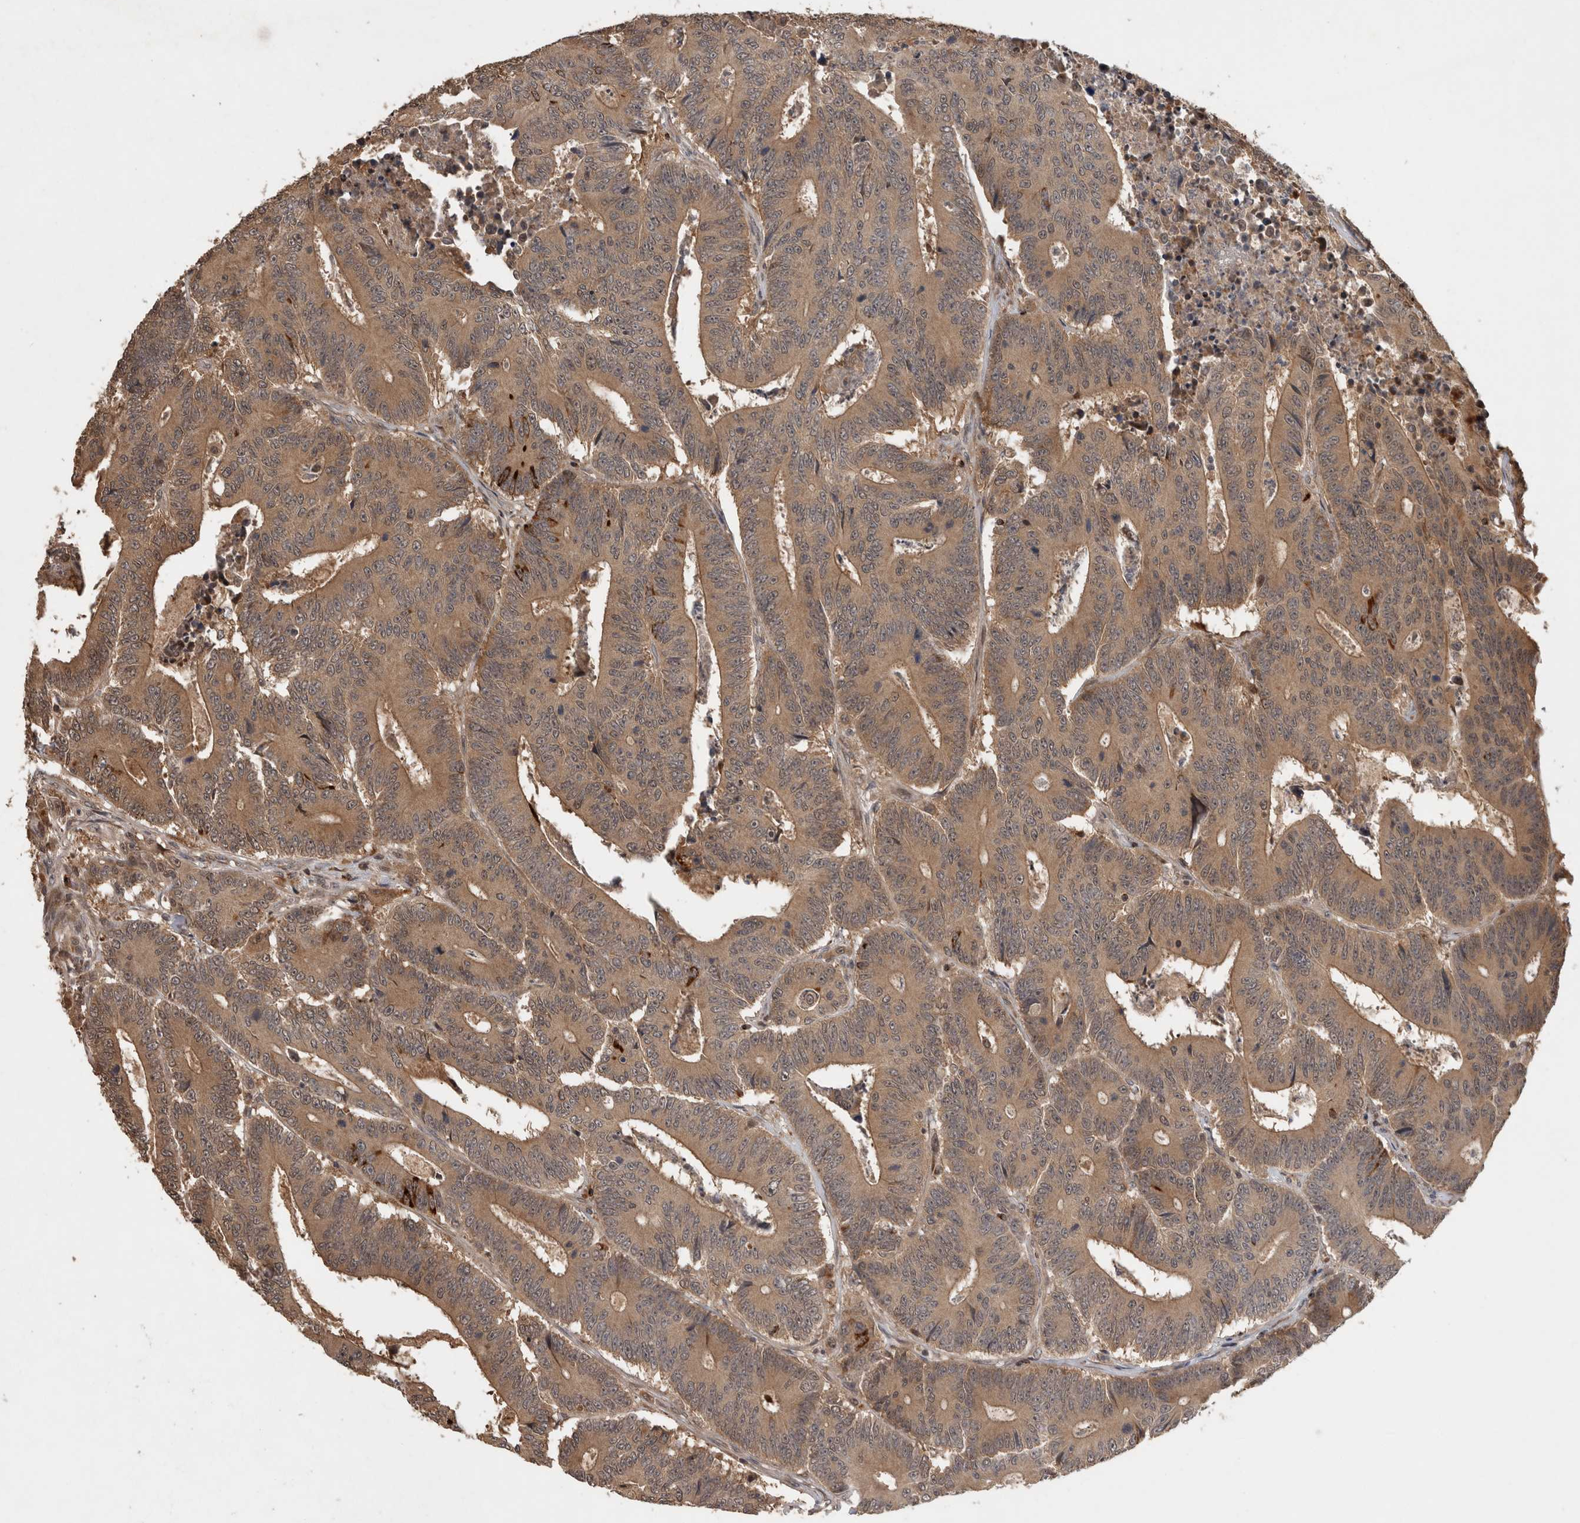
{"staining": {"intensity": "moderate", "quantity": ">75%", "location": "cytoplasmic/membranous"}, "tissue": "colorectal cancer", "cell_type": "Tumor cells", "image_type": "cancer", "snomed": [{"axis": "morphology", "description": "Adenocarcinoma, NOS"}, {"axis": "topography", "description": "Colon"}], "caption": "This photomicrograph displays IHC staining of colorectal adenocarcinoma, with medium moderate cytoplasmic/membranous expression in approximately >75% of tumor cells.", "gene": "SERAC1", "patient": {"sex": "male", "age": 83}}